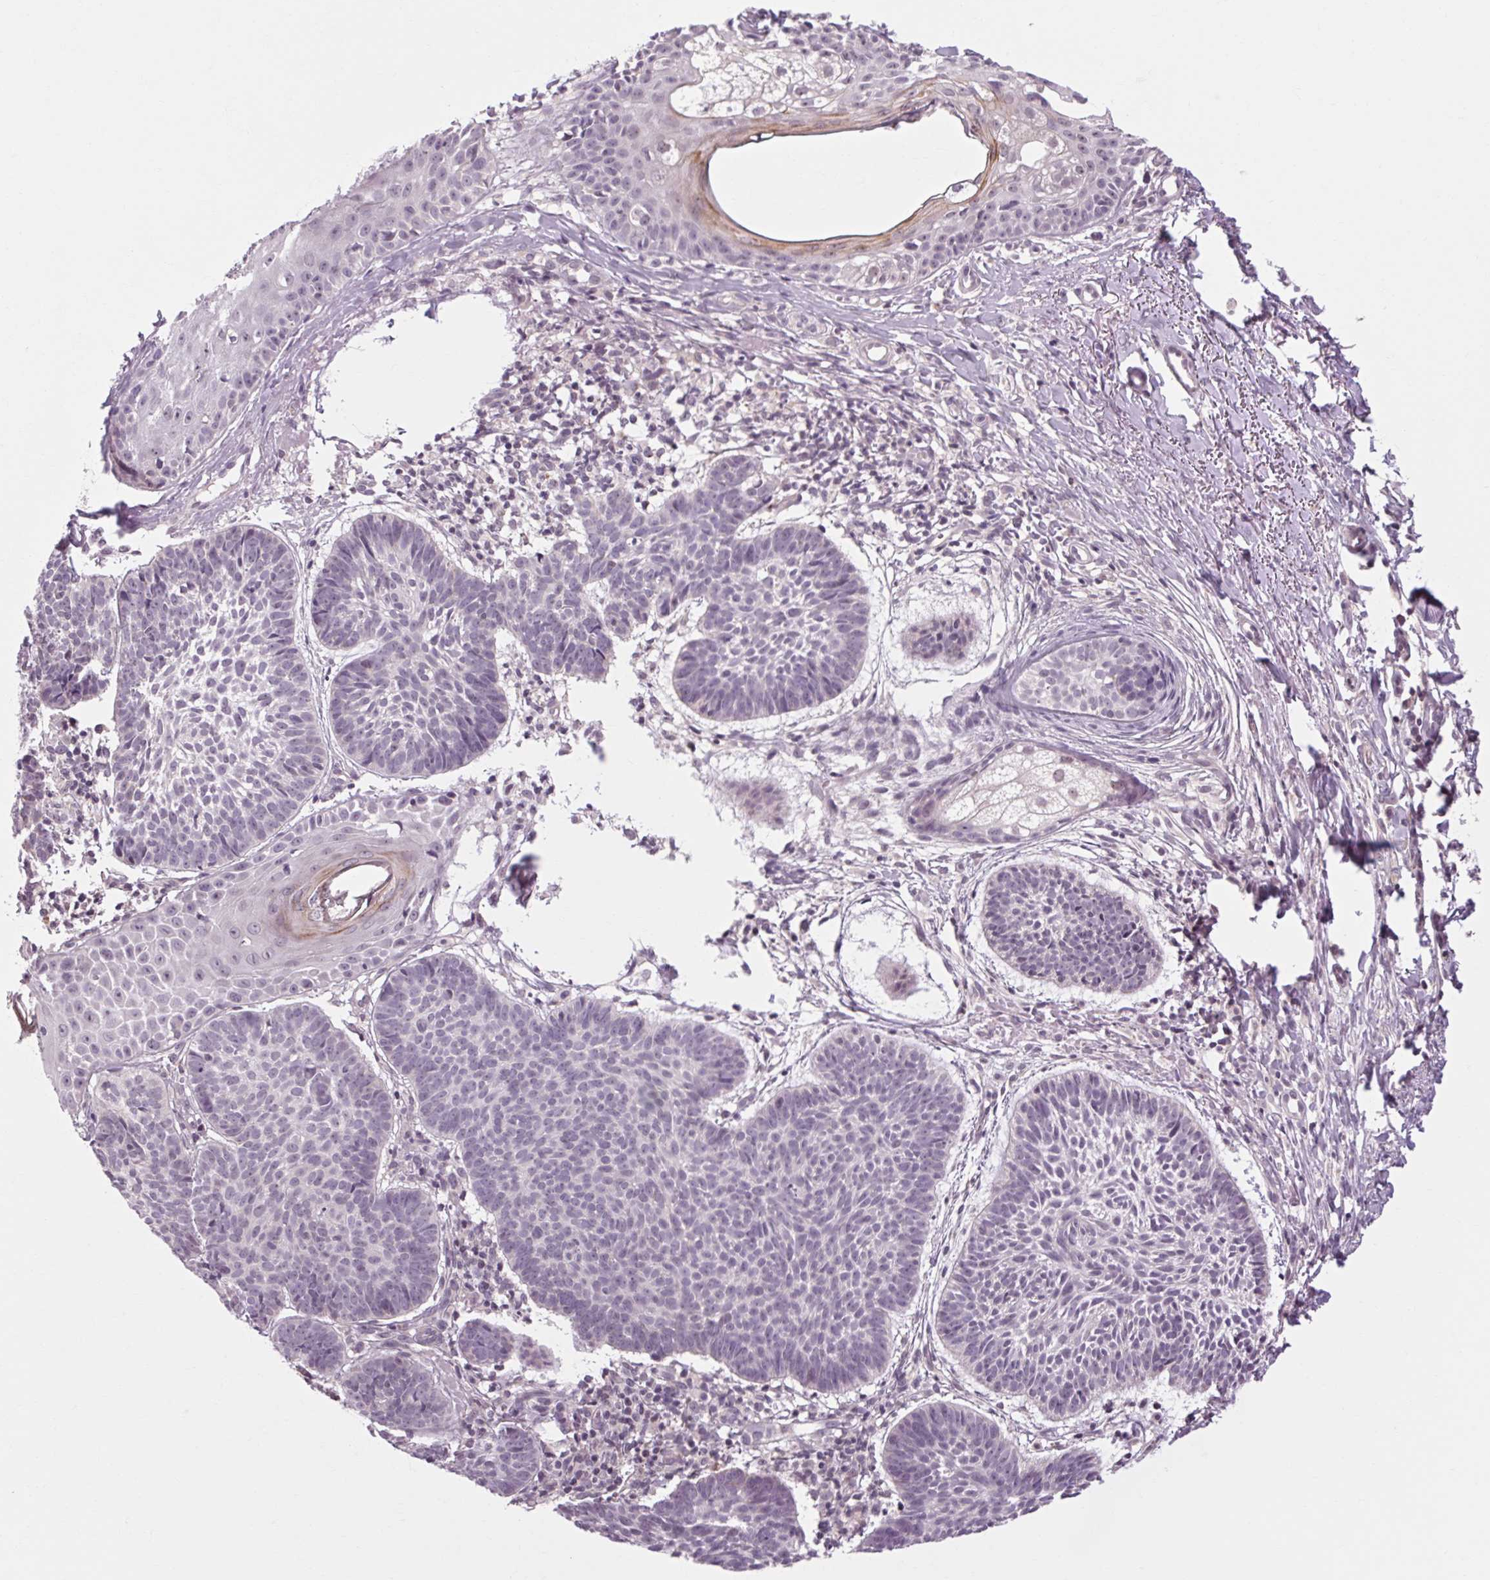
{"staining": {"intensity": "negative", "quantity": "none", "location": "none"}, "tissue": "skin cancer", "cell_type": "Tumor cells", "image_type": "cancer", "snomed": [{"axis": "morphology", "description": "Basal cell carcinoma"}, {"axis": "topography", "description": "Skin"}], "caption": "DAB (3,3'-diaminobenzidine) immunohistochemical staining of skin cancer demonstrates no significant expression in tumor cells.", "gene": "KLHL40", "patient": {"sex": "male", "age": 72}}